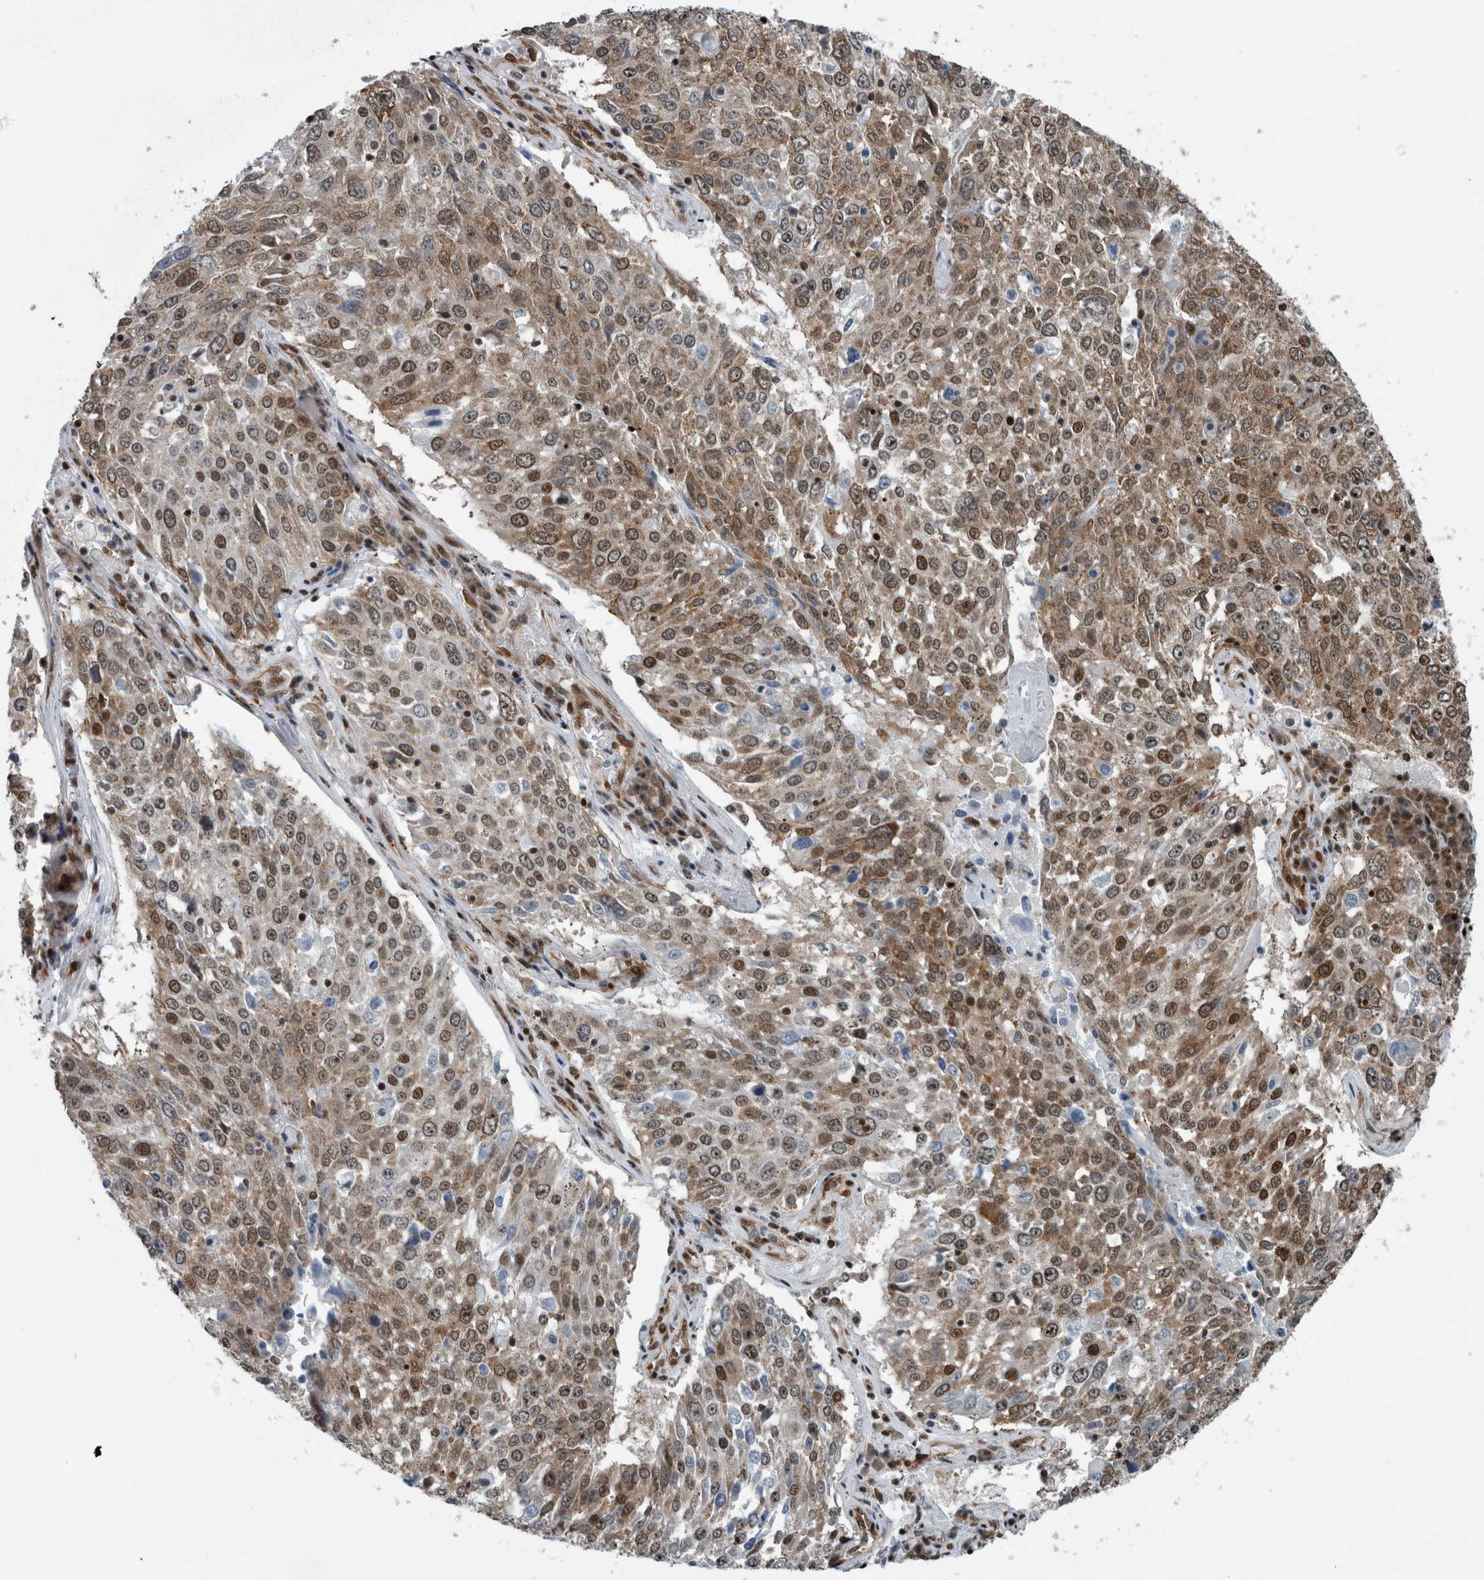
{"staining": {"intensity": "moderate", "quantity": ">75%", "location": "cytoplasmic/membranous,nuclear"}, "tissue": "lung cancer", "cell_type": "Tumor cells", "image_type": "cancer", "snomed": [{"axis": "morphology", "description": "Squamous cell carcinoma, NOS"}, {"axis": "topography", "description": "Lung"}], "caption": "IHC (DAB (3,3'-diaminobenzidine)) staining of lung cancer (squamous cell carcinoma) demonstrates moderate cytoplasmic/membranous and nuclear protein positivity in approximately >75% of tumor cells. (DAB (3,3'-diaminobenzidine) = brown stain, brightfield microscopy at high magnification).", "gene": "DNMT3A", "patient": {"sex": "male", "age": 65}}